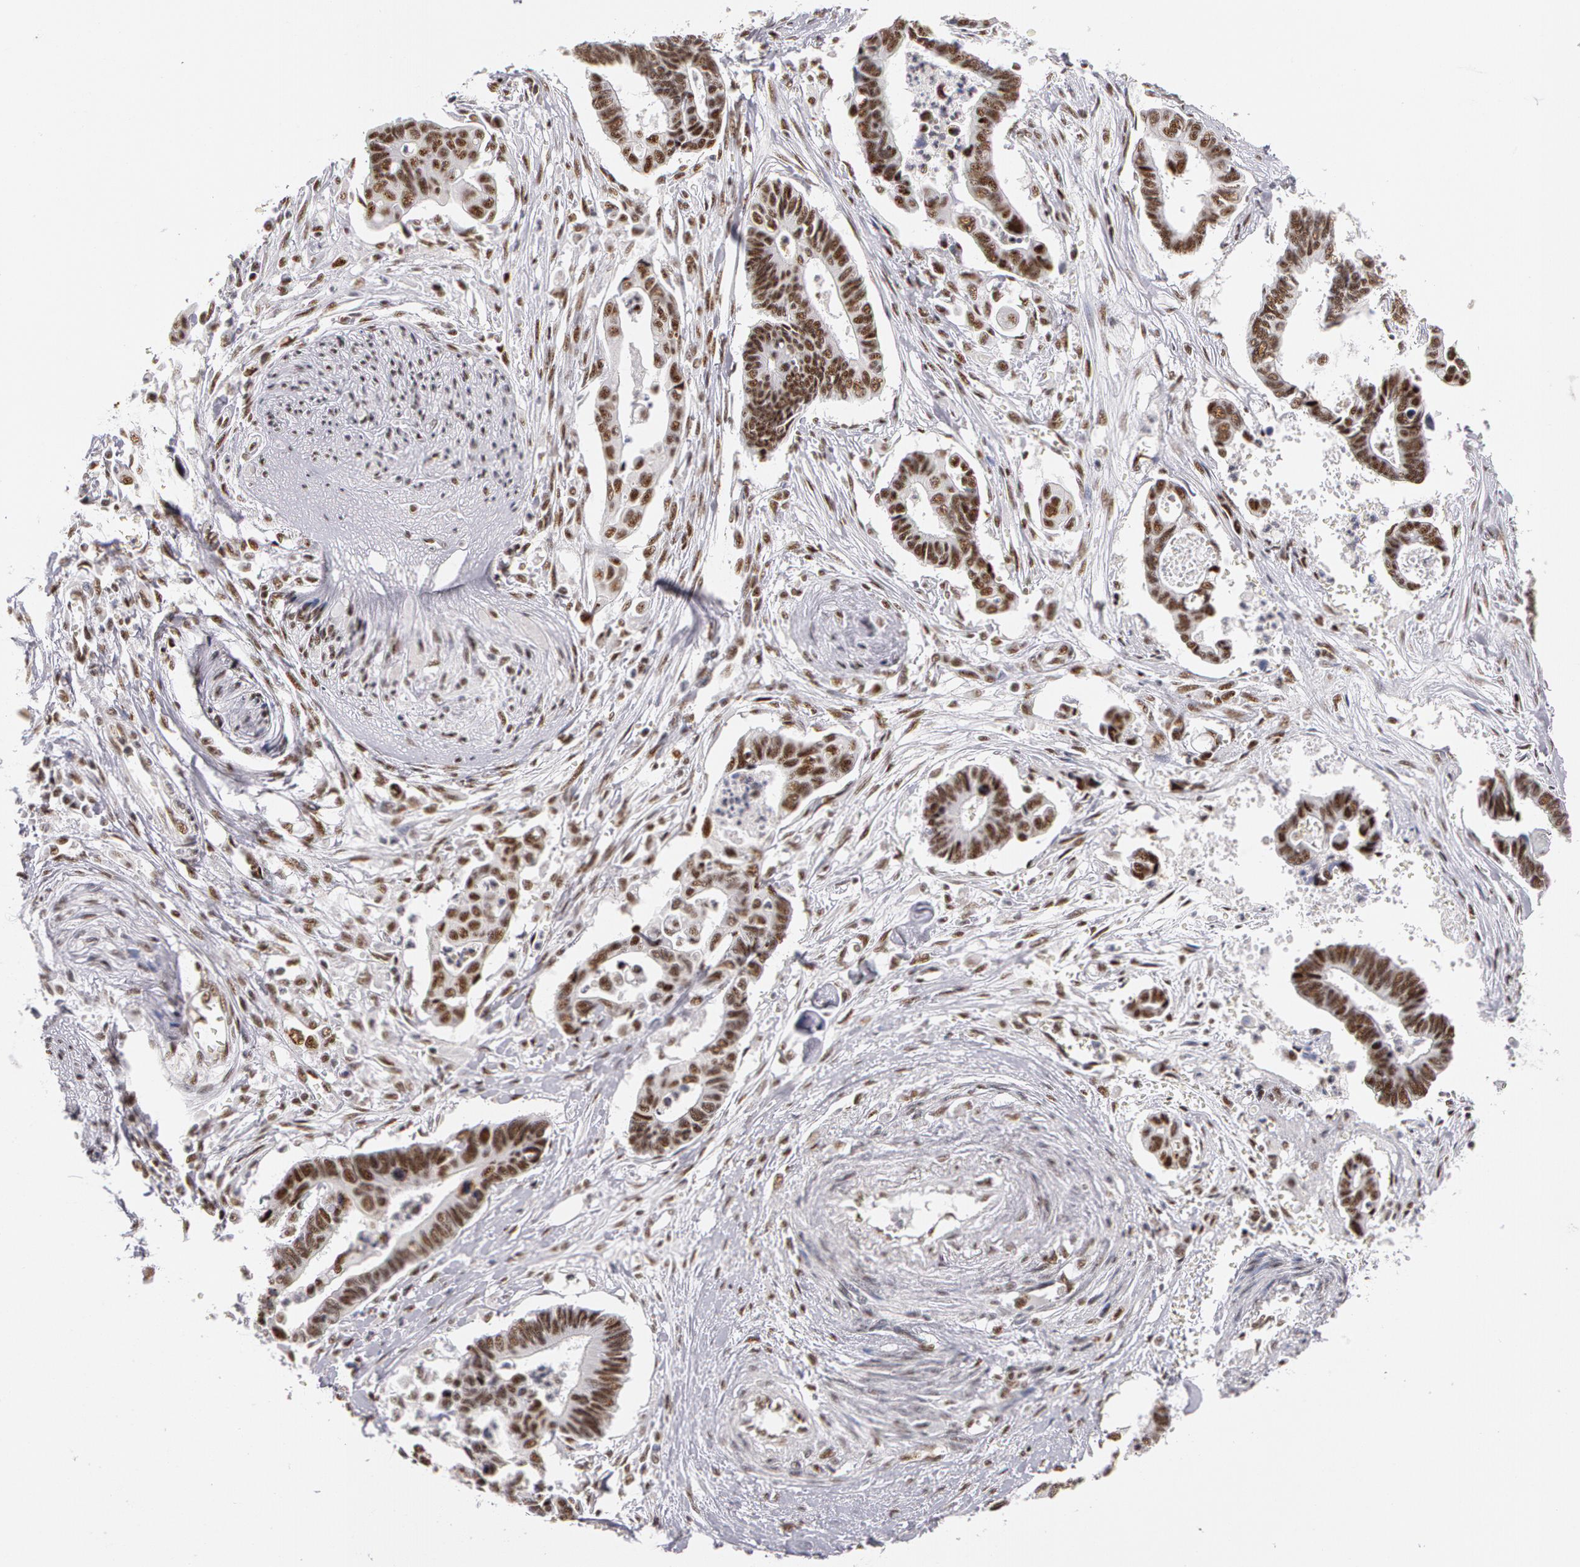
{"staining": {"intensity": "moderate", "quantity": ">75%", "location": "nuclear"}, "tissue": "pancreatic cancer", "cell_type": "Tumor cells", "image_type": "cancer", "snomed": [{"axis": "morphology", "description": "Adenocarcinoma, NOS"}, {"axis": "topography", "description": "Pancreas"}], "caption": "A high-resolution histopathology image shows immunohistochemistry staining of adenocarcinoma (pancreatic), which exhibits moderate nuclear expression in approximately >75% of tumor cells.", "gene": "PNN", "patient": {"sex": "female", "age": 70}}